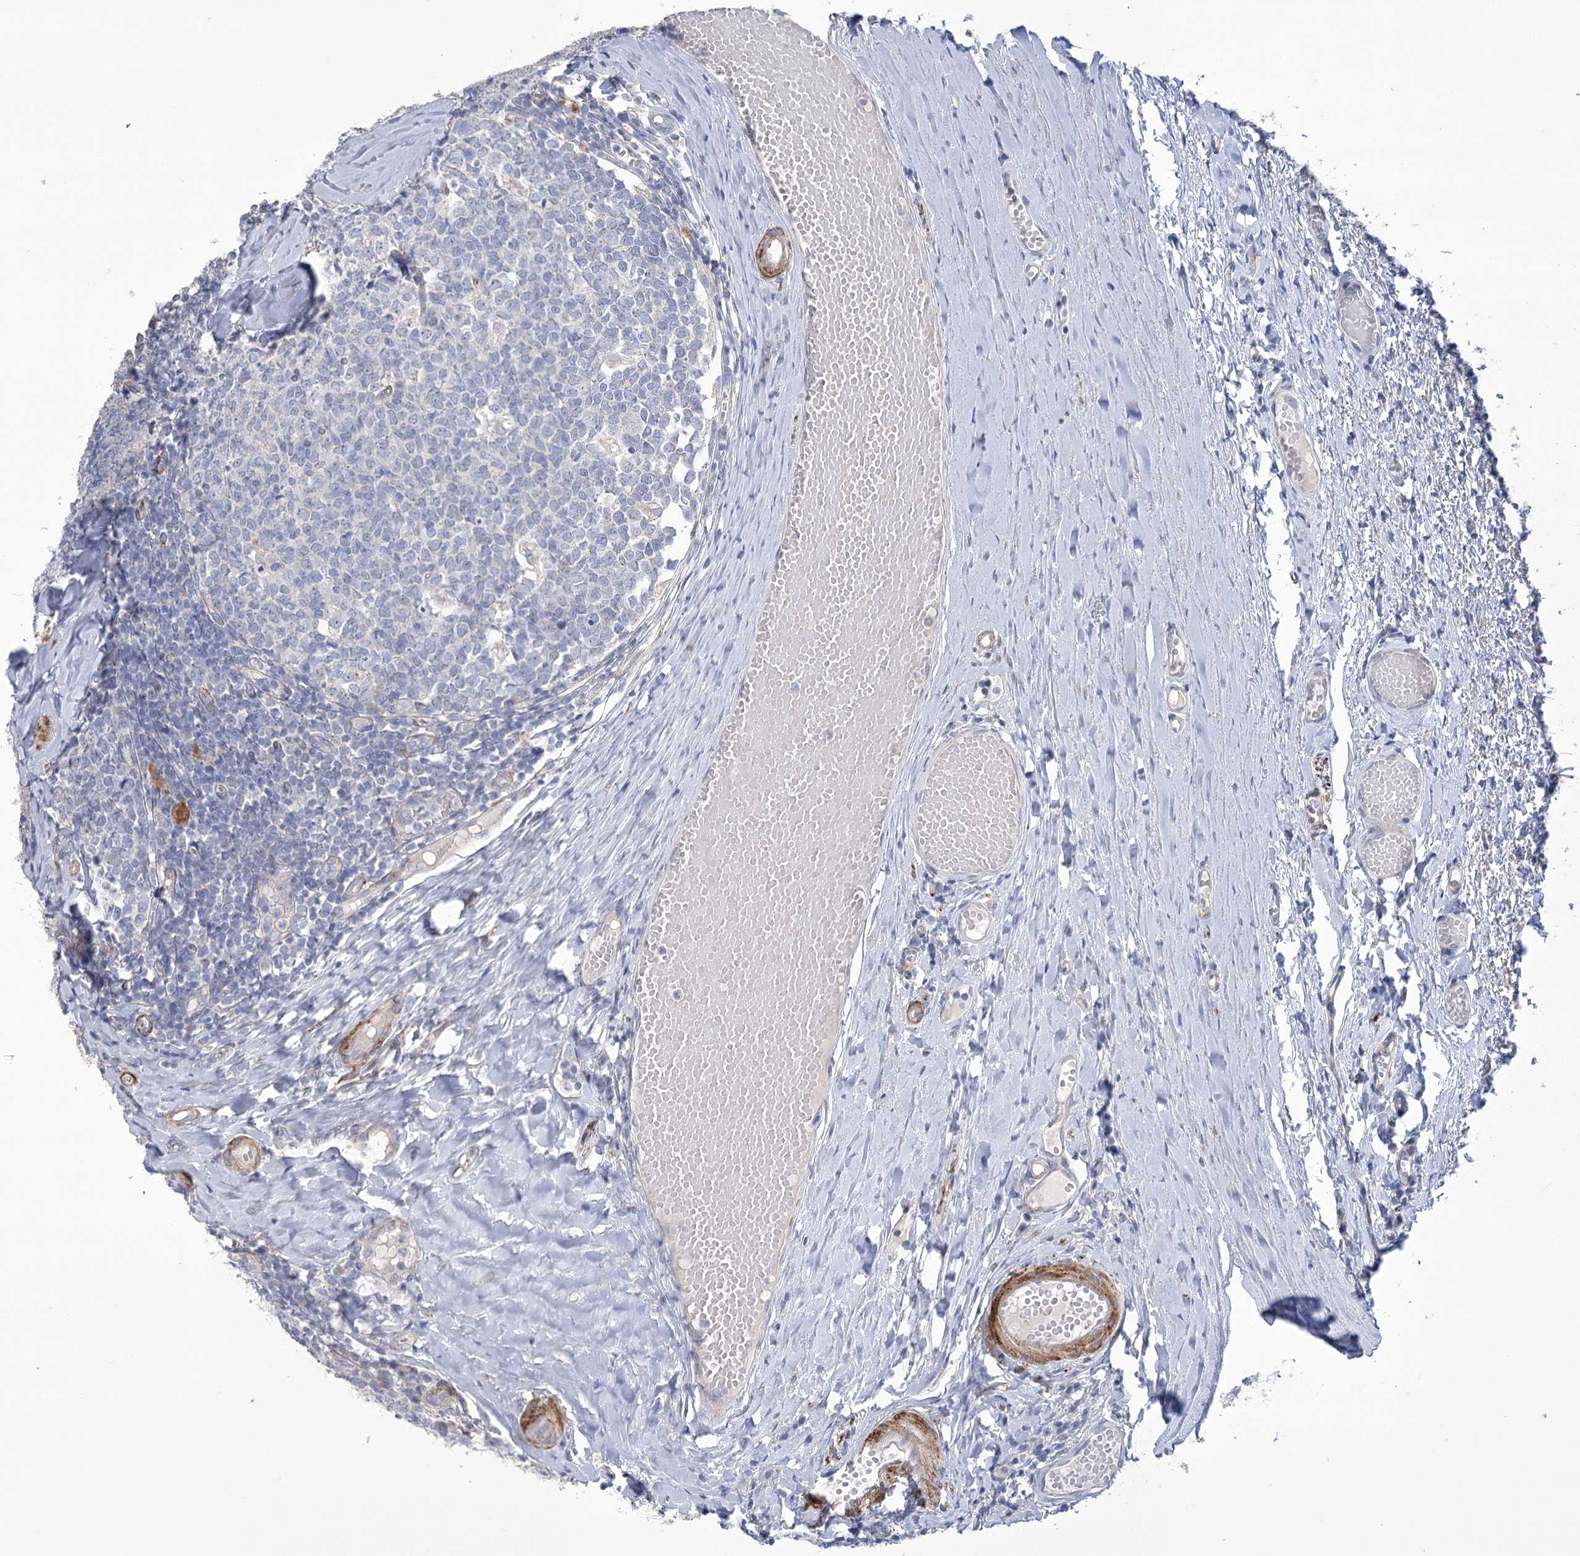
{"staining": {"intensity": "negative", "quantity": "none", "location": "none"}, "tissue": "tonsil", "cell_type": "Germinal center cells", "image_type": "normal", "snomed": [{"axis": "morphology", "description": "Normal tissue, NOS"}, {"axis": "topography", "description": "Tonsil"}], "caption": "Photomicrograph shows no protein expression in germinal center cells of benign tonsil. (DAB immunohistochemistry, high magnification).", "gene": "ANGPTL3", "patient": {"sex": "female", "age": 19}}